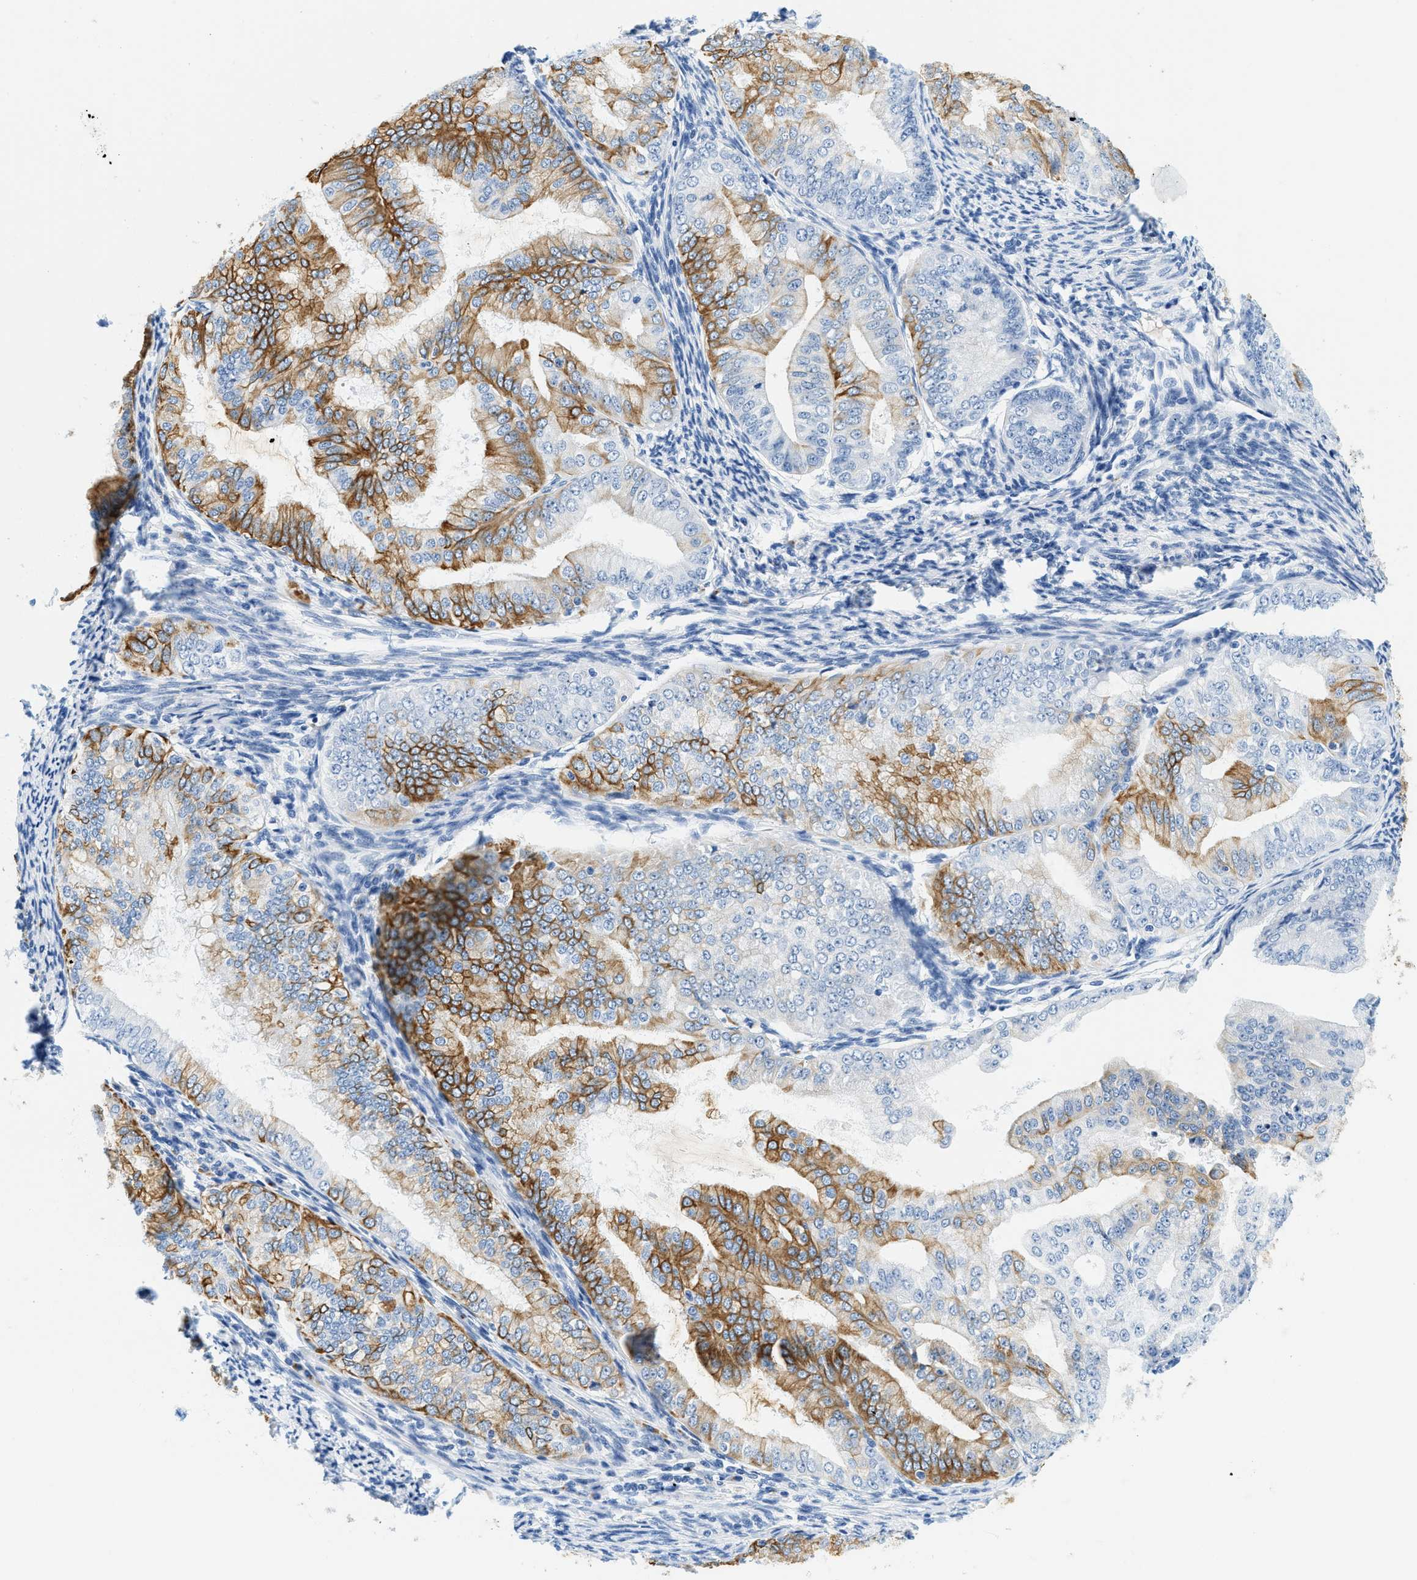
{"staining": {"intensity": "moderate", "quantity": "25%-75%", "location": "cytoplasmic/membranous"}, "tissue": "endometrial cancer", "cell_type": "Tumor cells", "image_type": "cancer", "snomed": [{"axis": "morphology", "description": "Adenocarcinoma, NOS"}, {"axis": "topography", "description": "Endometrium"}], "caption": "Endometrial cancer stained with DAB immunohistochemistry (IHC) demonstrates medium levels of moderate cytoplasmic/membranous positivity in about 25%-75% of tumor cells.", "gene": "STXBP2", "patient": {"sex": "female", "age": 63}}